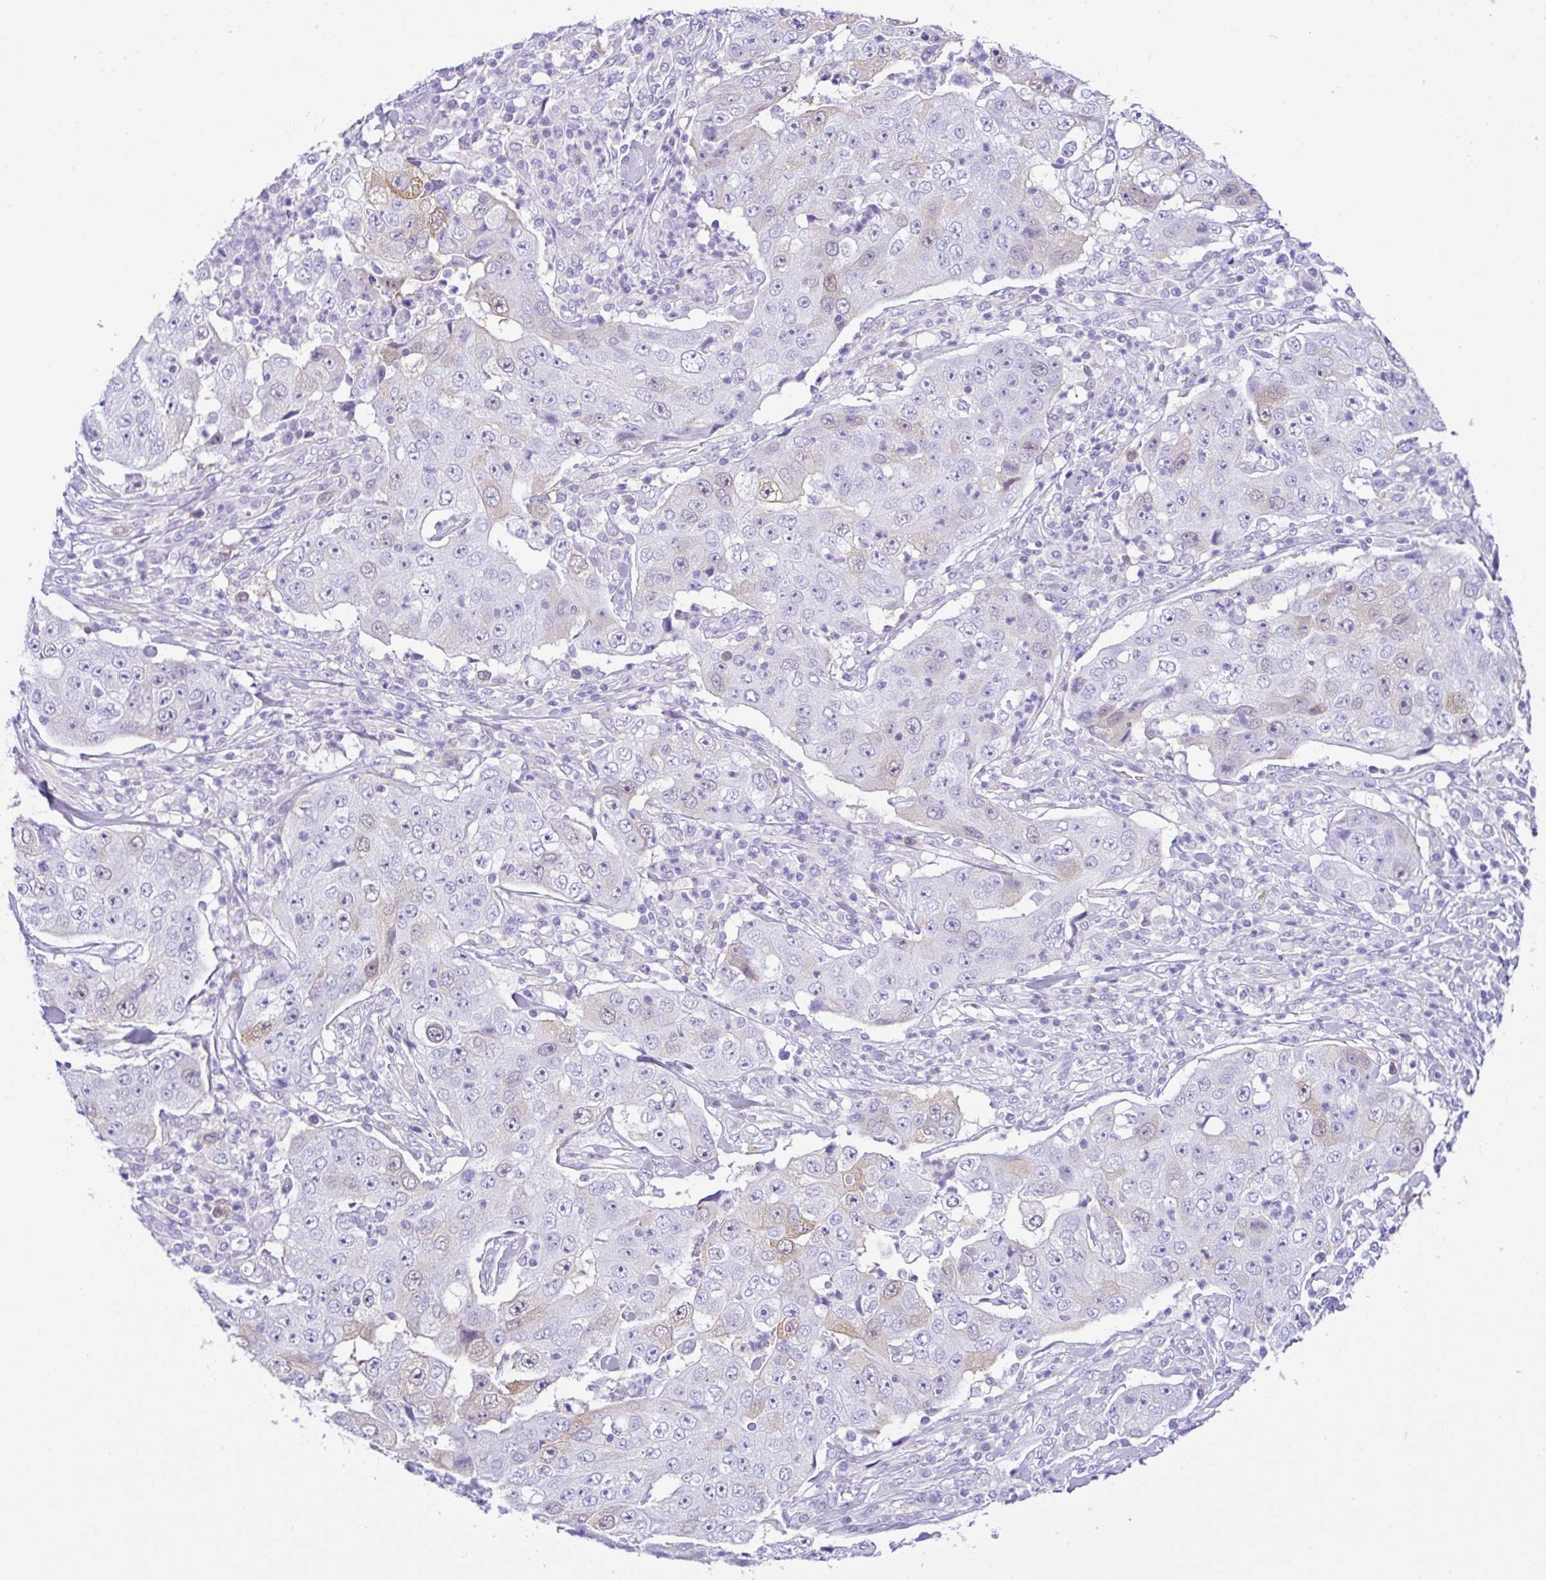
{"staining": {"intensity": "negative", "quantity": "none", "location": "none"}, "tissue": "lung cancer", "cell_type": "Tumor cells", "image_type": "cancer", "snomed": [{"axis": "morphology", "description": "Squamous cell carcinoma, NOS"}, {"axis": "topography", "description": "Lung"}], "caption": "A high-resolution histopathology image shows immunohistochemistry (IHC) staining of lung cancer (squamous cell carcinoma), which reveals no significant positivity in tumor cells.", "gene": "RRM2", "patient": {"sex": "male", "age": 64}}